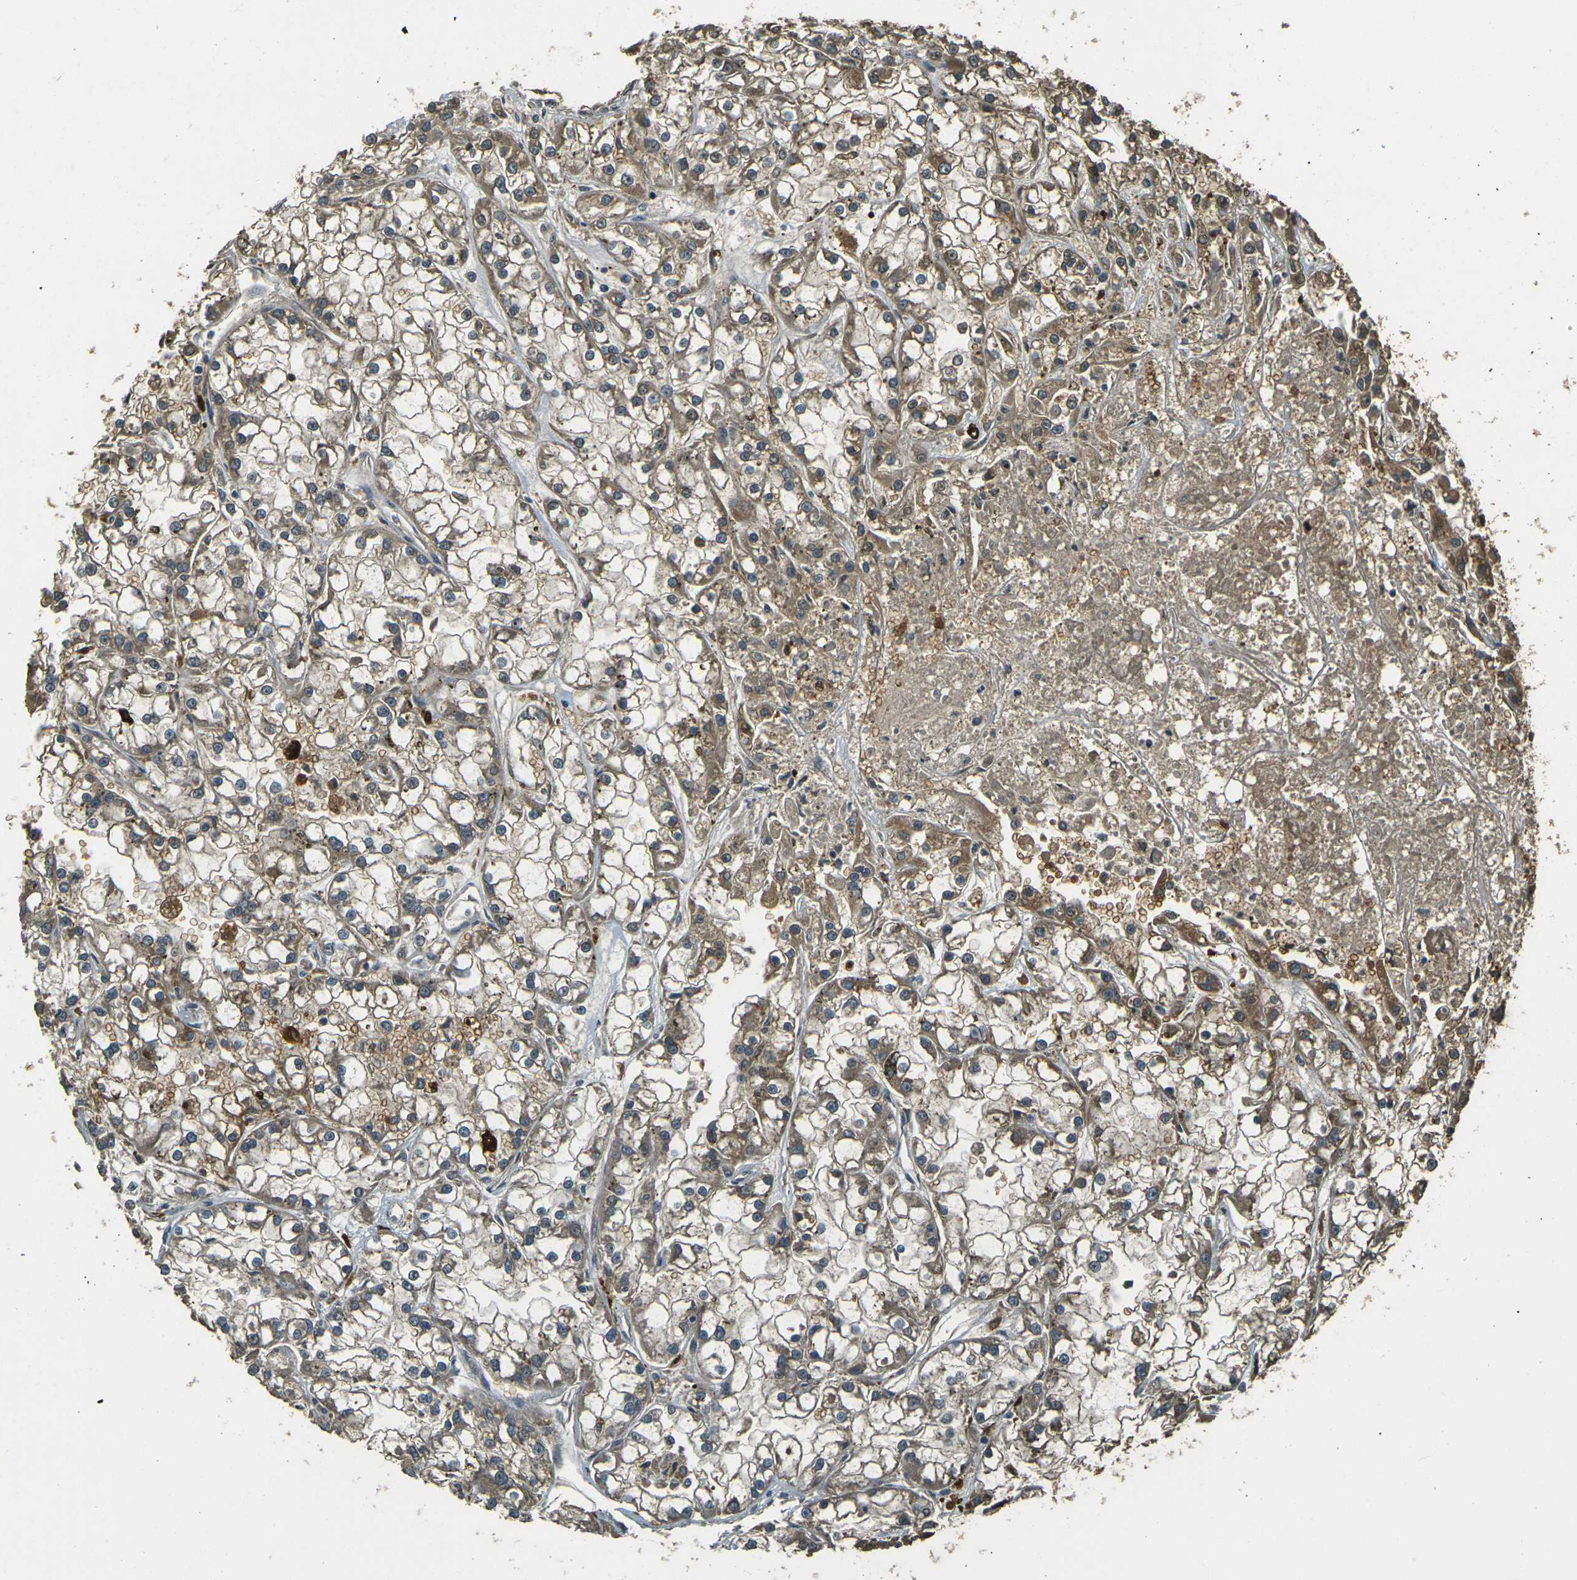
{"staining": {"intensity": "moderate", "quantity": ">75%", "location": "cytoplasmic/membranous"}, "tissue": "renal cancer", "cell_type": "Tumor cells", "image_type": "cancer", "snomed": [{"axis": "morphology", "description": "Adenocarcinoma, NOS"}, {"axis": "topography", "description": "Kidney"}], "caption": "A high-resolution micrograph shows immunohistochemistry staining of adenocarcinoma (renal), which displays moderate cytoplasmic/membranous staining in about >75% of tumor cells.", "gene": "TOR1A", "patient": {"sex": "female", "age": 52}}